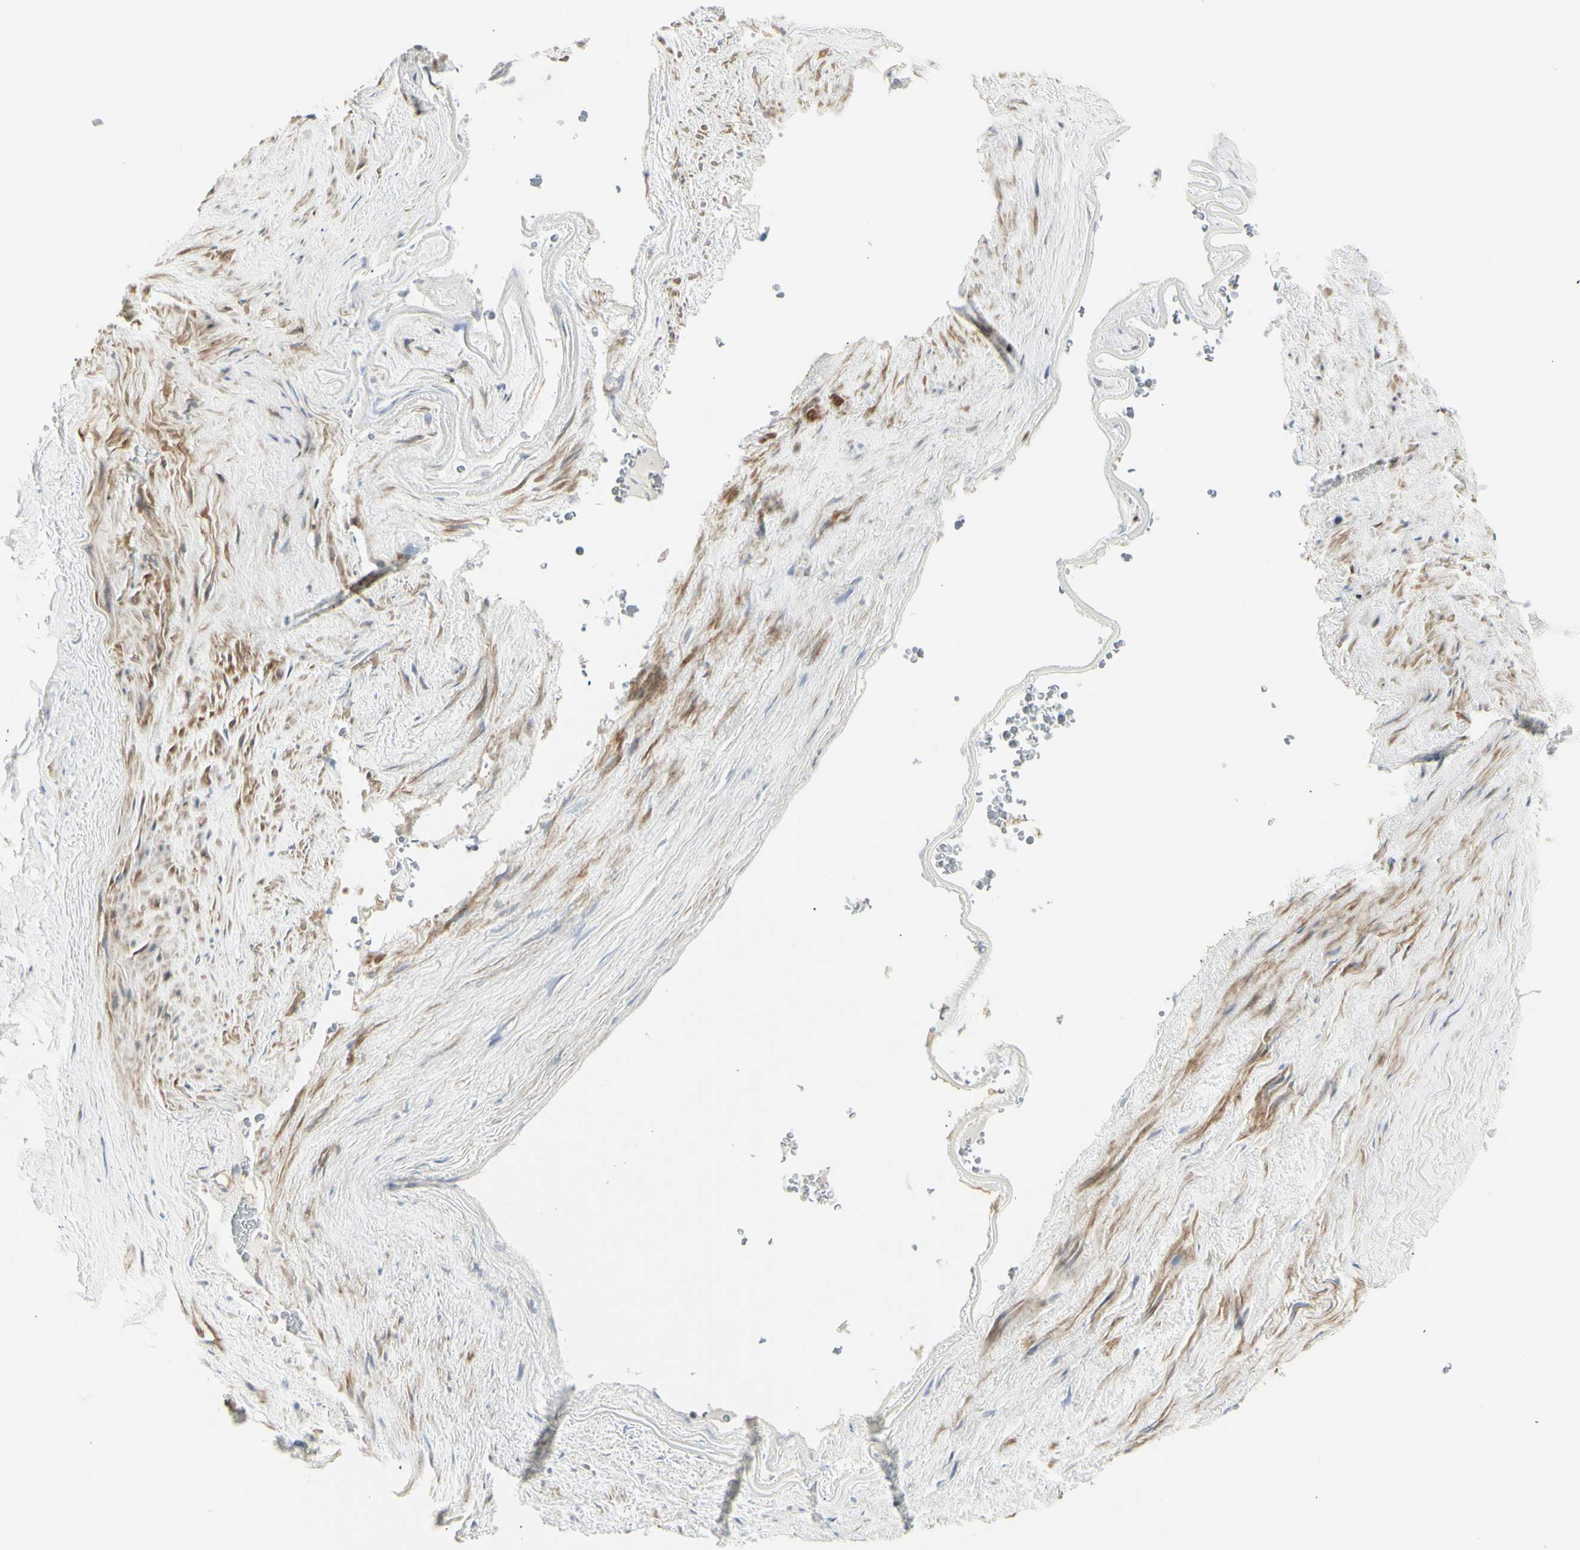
{"staining": {"intensity": "weak", "quantity": ">75%", "location": "cytoplasmic/membranous,nuclear"}, "tissue": "adipose tissue", "cell_type": "Adipocytes", "image_type": "normal", "snomed": [{"axis": "morphology", "description": "Normal tissue, NOS"}, {"axis": "topography", "description": "Peripheral nerve tissue"}], "caption": "Immunohistochemical staining of normal adipose tissue demonstrates weak cytoplasmic/membranous,nuclear protein expression in about >75% of adipocytes.", "gene": "DHRS7B", "patient": {"sex": "male", "age": 70}}